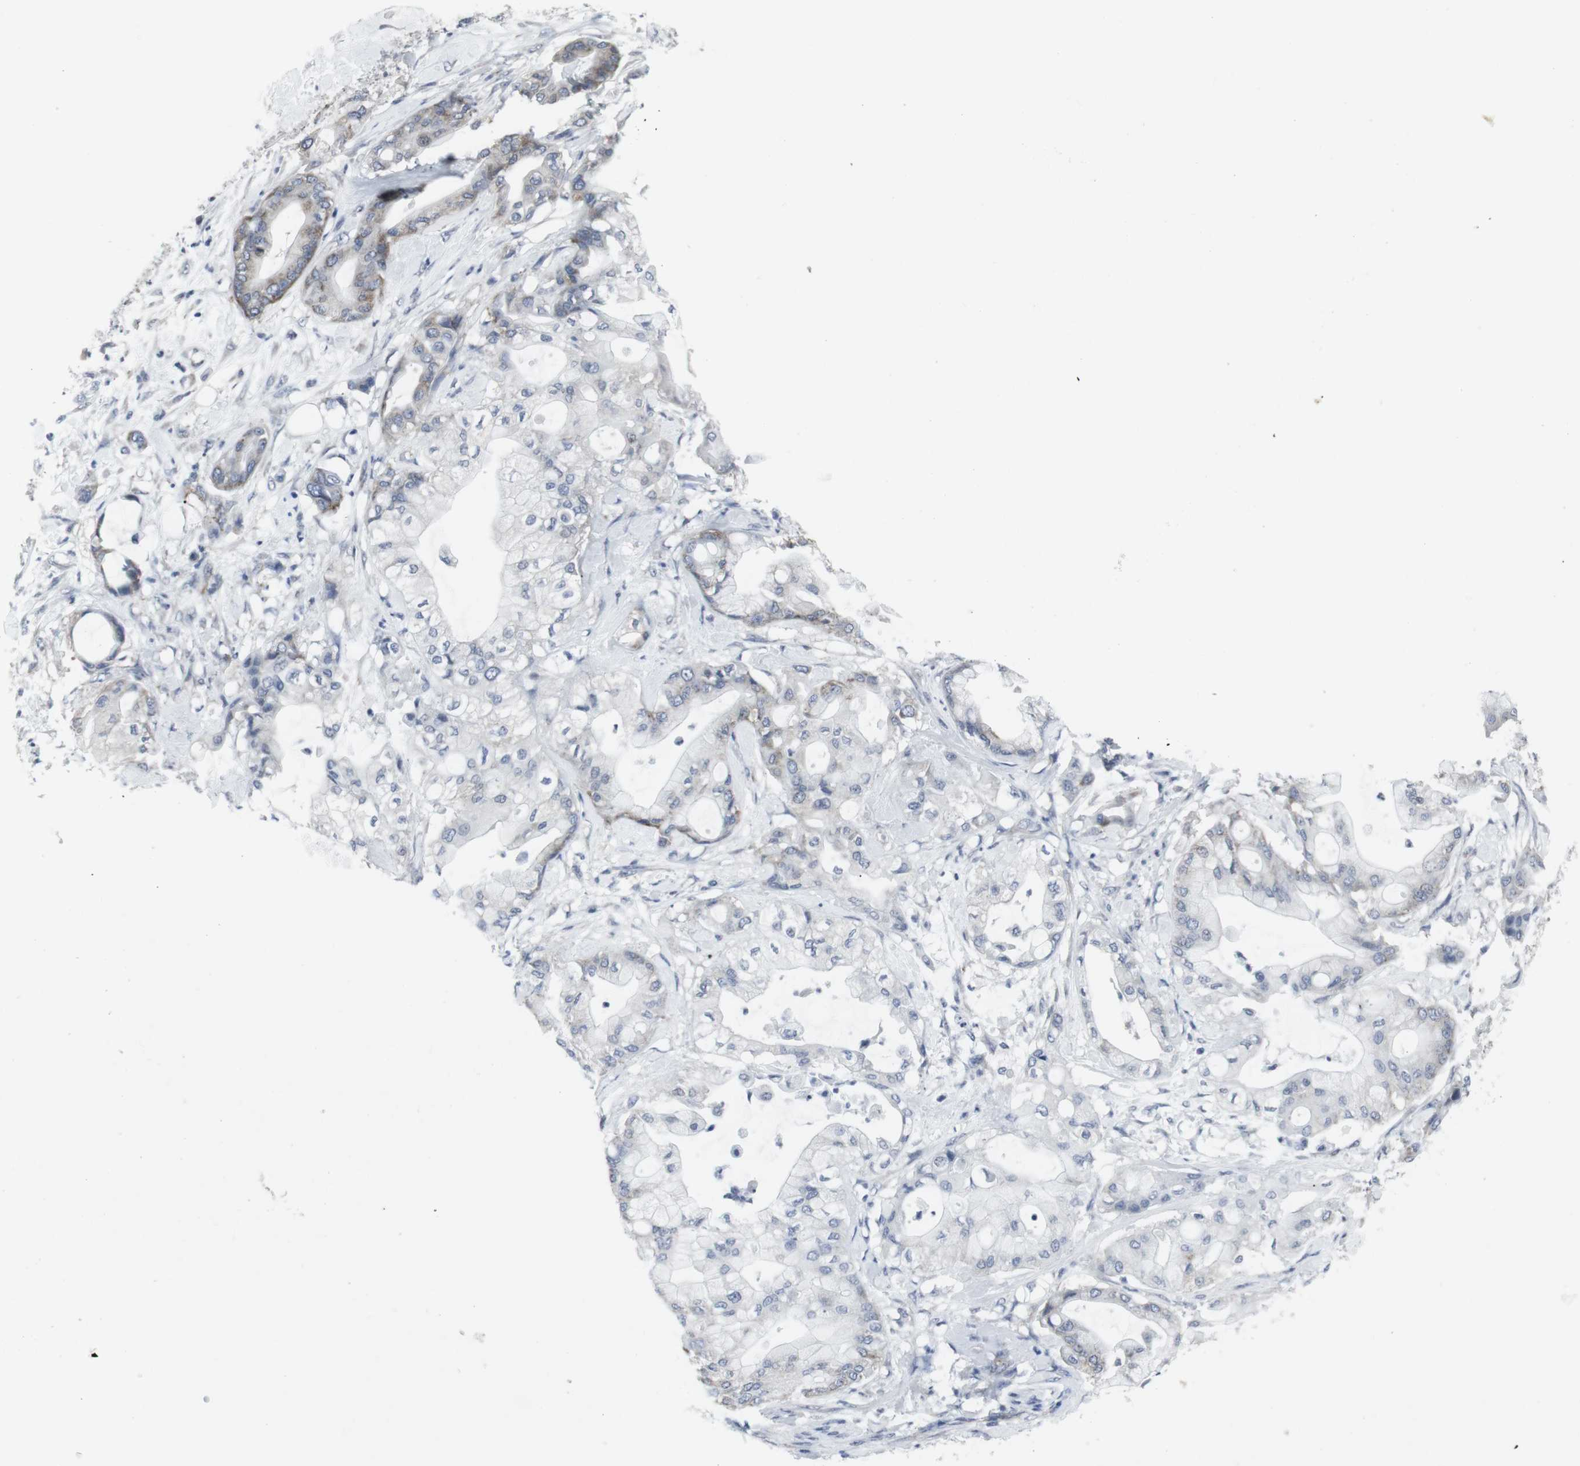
{"staining": {"intensity": "weak", "quantity": "<25%", "location": "cytoplasmic/membranous"}, "tissue": "pancreatic cancer", "cell_type": "Tumor cells", "image_type": "cancer", "snomed": [{"axis": "morphology", "description": "Adenocarcinoma, NOS"}, {"axis": "morphology", "description": "Adenocarcinoma, metastatic, NOS"}, {"axis": "topography", "description": "Lymph node"}, {"axis": "topography", "description": "Pancreas"}, {"axis": "topography", "description": "Duodenum"}], "caption": "This is an immunohistochemistry (IHC) photomicrograph of pancreatic metastatic adenocarcinoma. There is no positivity in tumor cells.", "gene": "GEMIN2", "patient": {"sex": "female", "age": 64}}